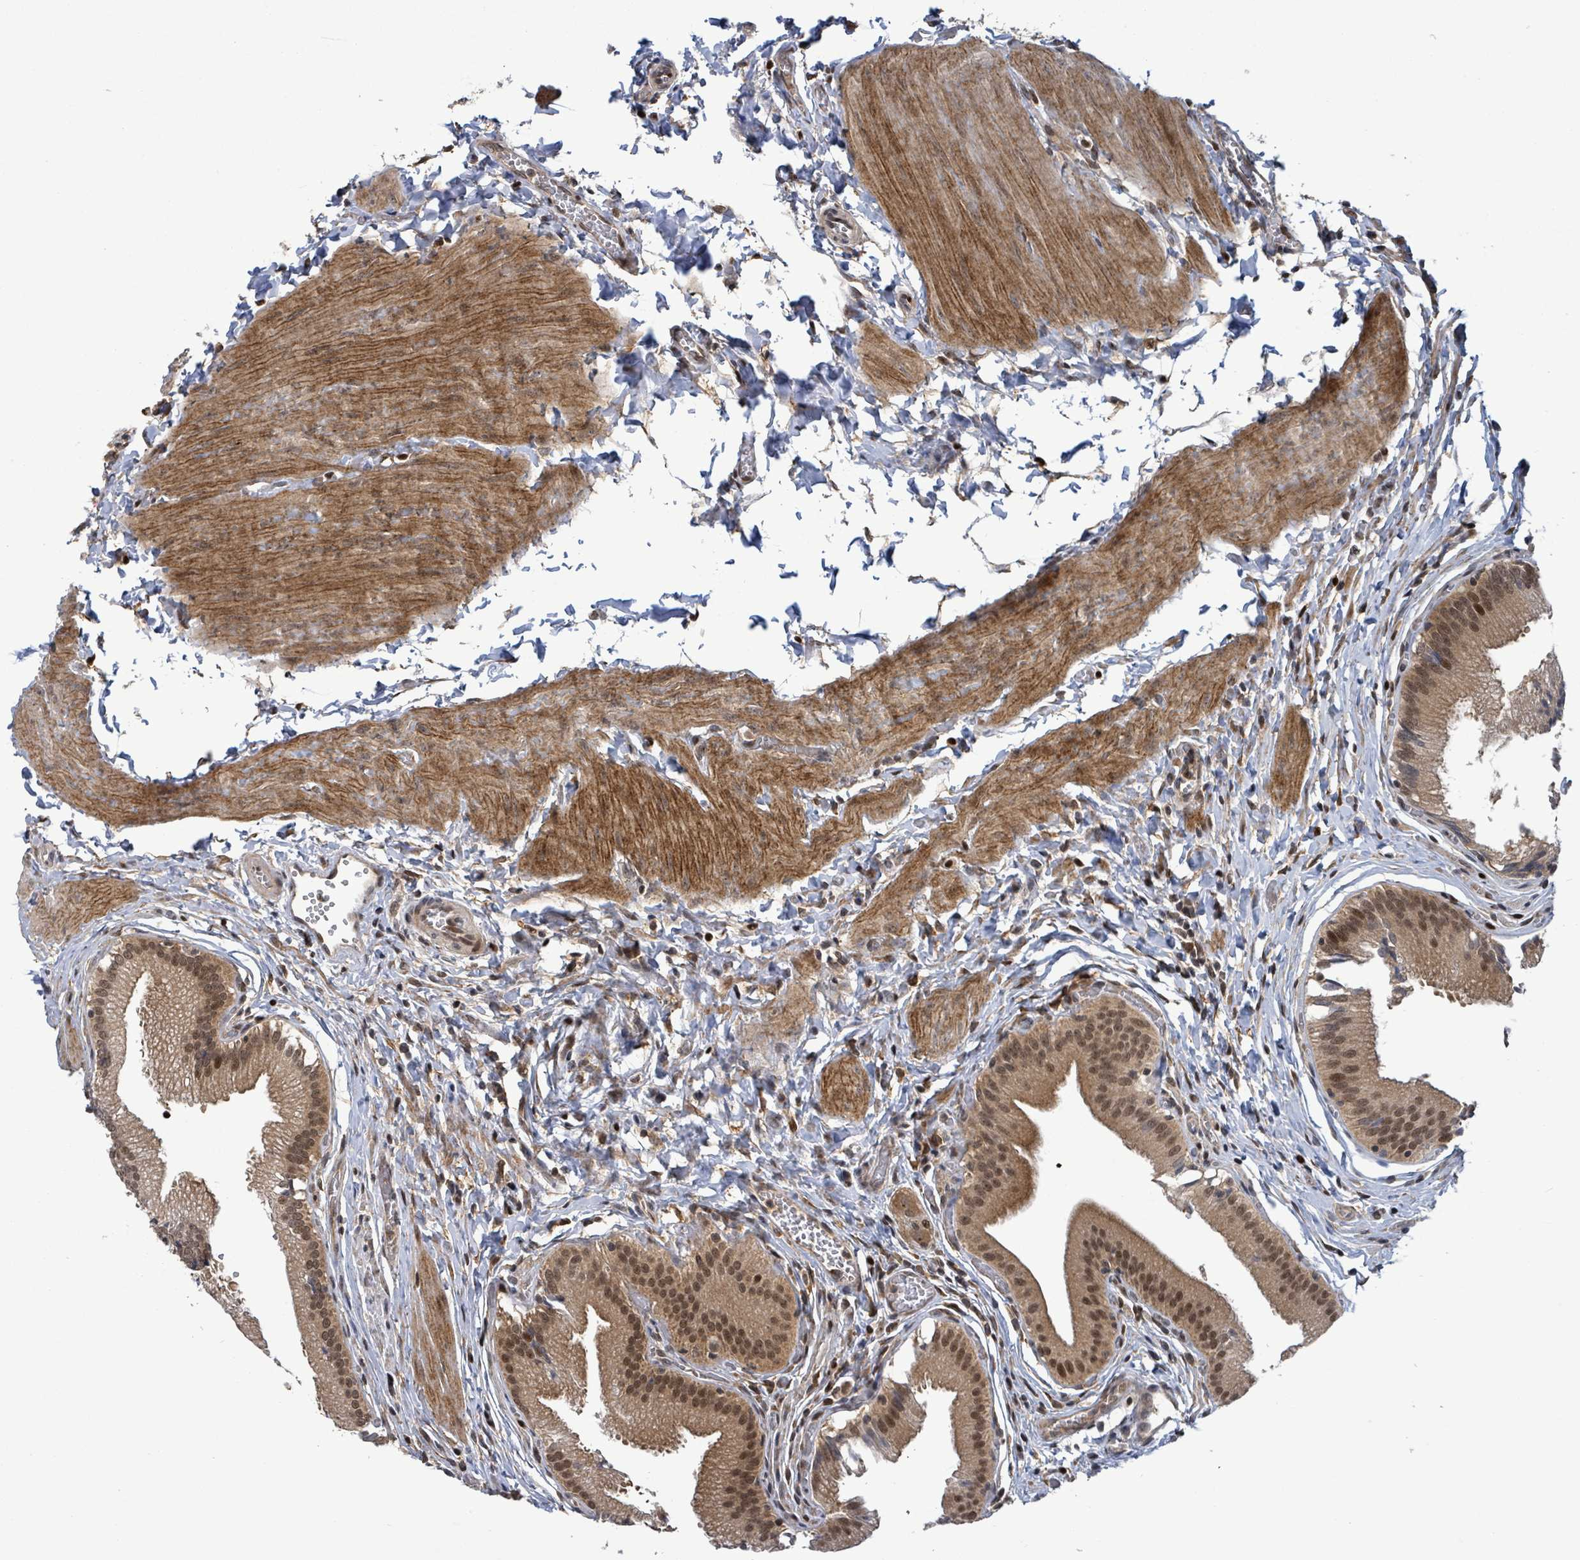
{"staining": {"intensity": "moderate", "quantity": ">75%", "location": "cytoplasmic/membranous,nuclear"}, "tissue": "gallbladder", "cell_type": "Glandular cells", "image_type": "normal", "snomed": [{"axis": "morphology", "description": "Normal tissue, NOS"}, {"axis": "topography", "description": "Gallbladder"}, {"axis": "topography", "description": "Peripheral nerve tissue"}], "caption": "Immunohistochemistry of unremarkable human gallbladder displays medium levels of moderate cytoplasmic/membranous,nuclear positivity in about >75% of glandular cells.", "gene": "FBXO6", "patient": {"sex": "male", "age": 17}}